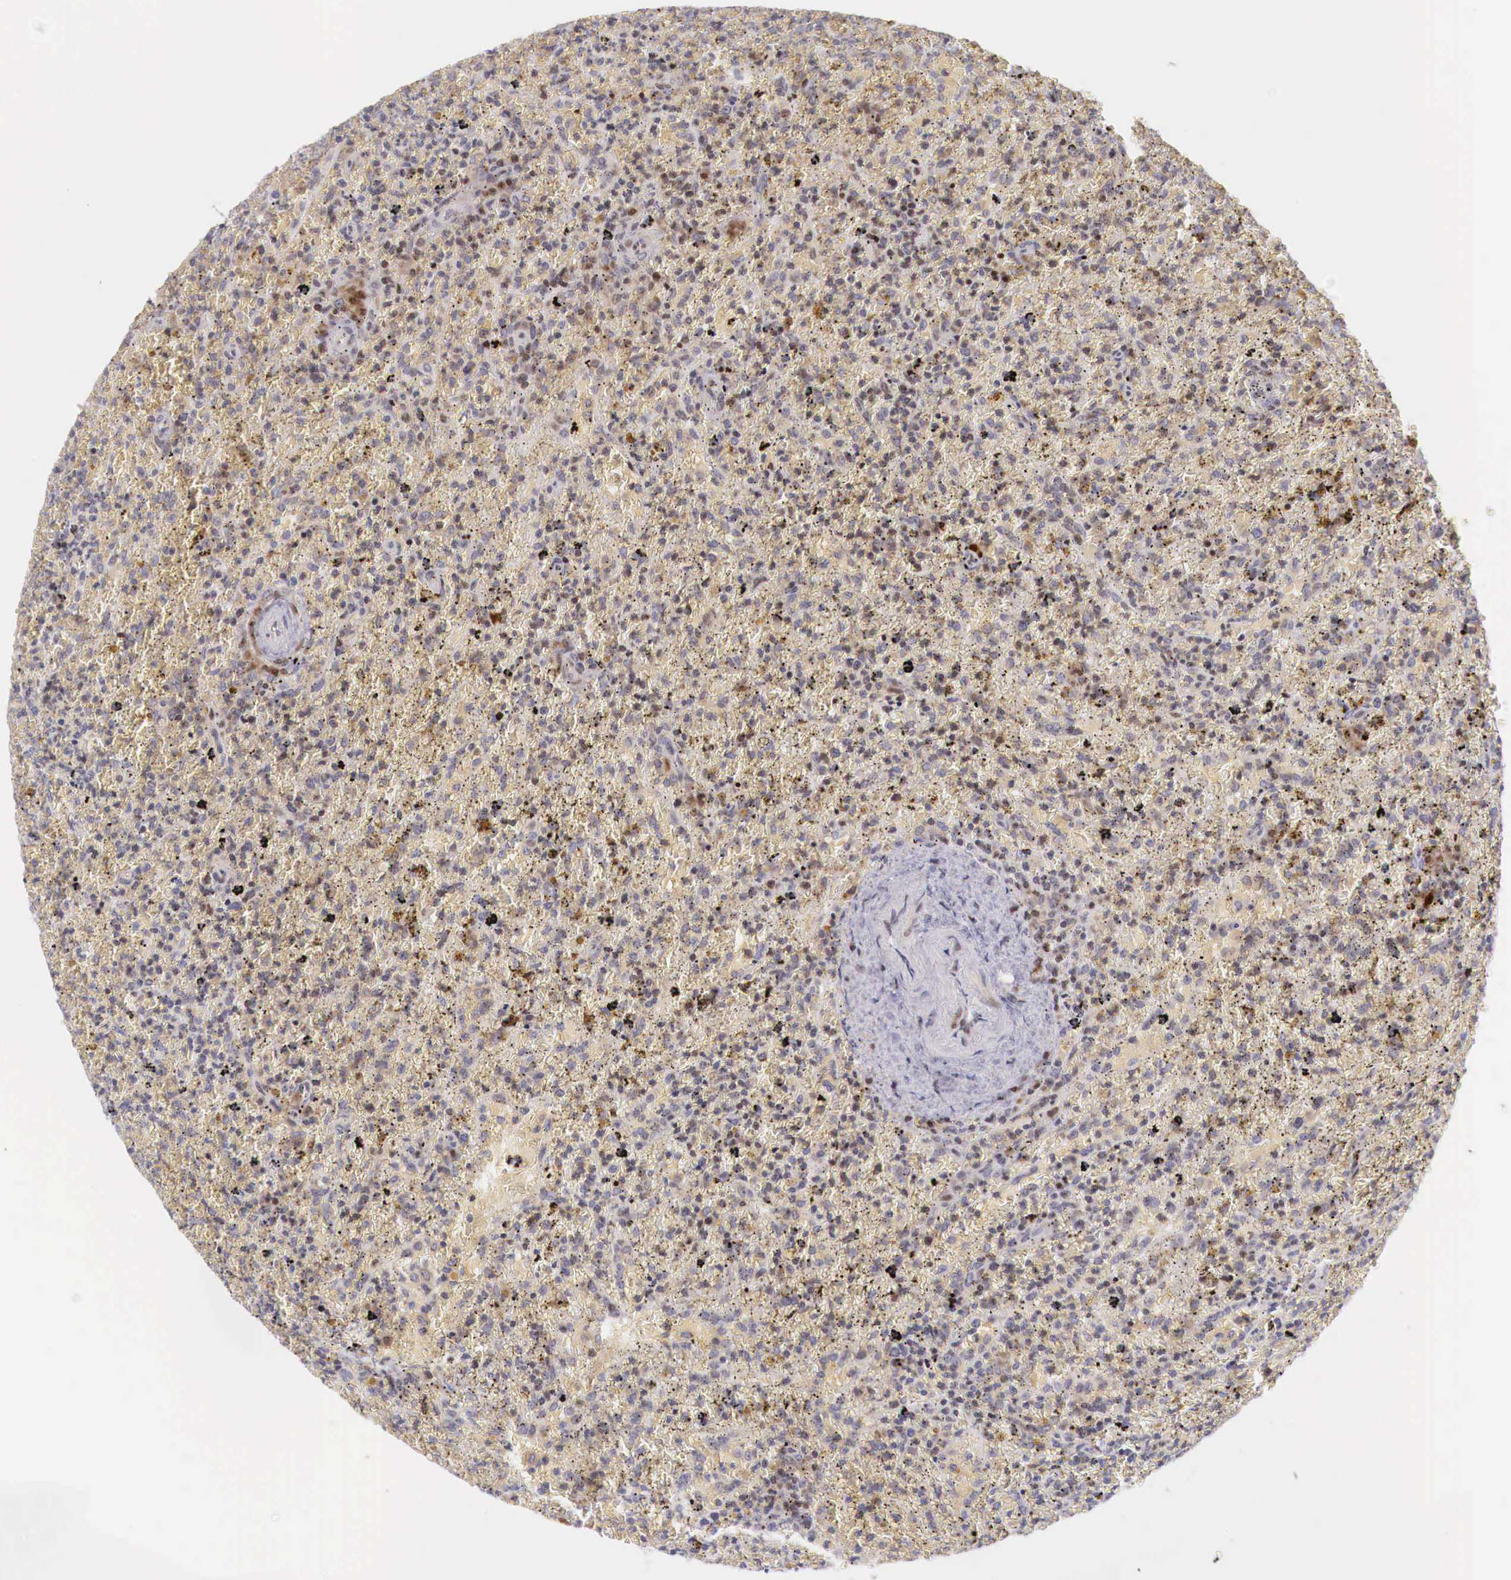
{"staining": {"intensity": "moderate", "quantity": ">75%", "location": "nuclear"}, "tissue": "lymphoma", "cell_type": "Tumor cells", "image_type": "cancer", "snomed": [{"axis": "morphology", "description": "Malignant lymphoma, non-Hodgkin's type, High grade"}, {"axis": "topography", "description": "Spleen"}, {"axis": "topography", "description": "Lymph node"}], "caption": "A medium amount of moderate nuclear positivity is appreciated in approximately >75% of tumor cells in lymphoma tissue.", "gene": "CLCN5", "patient": {"sex": "female", "age": 70}}